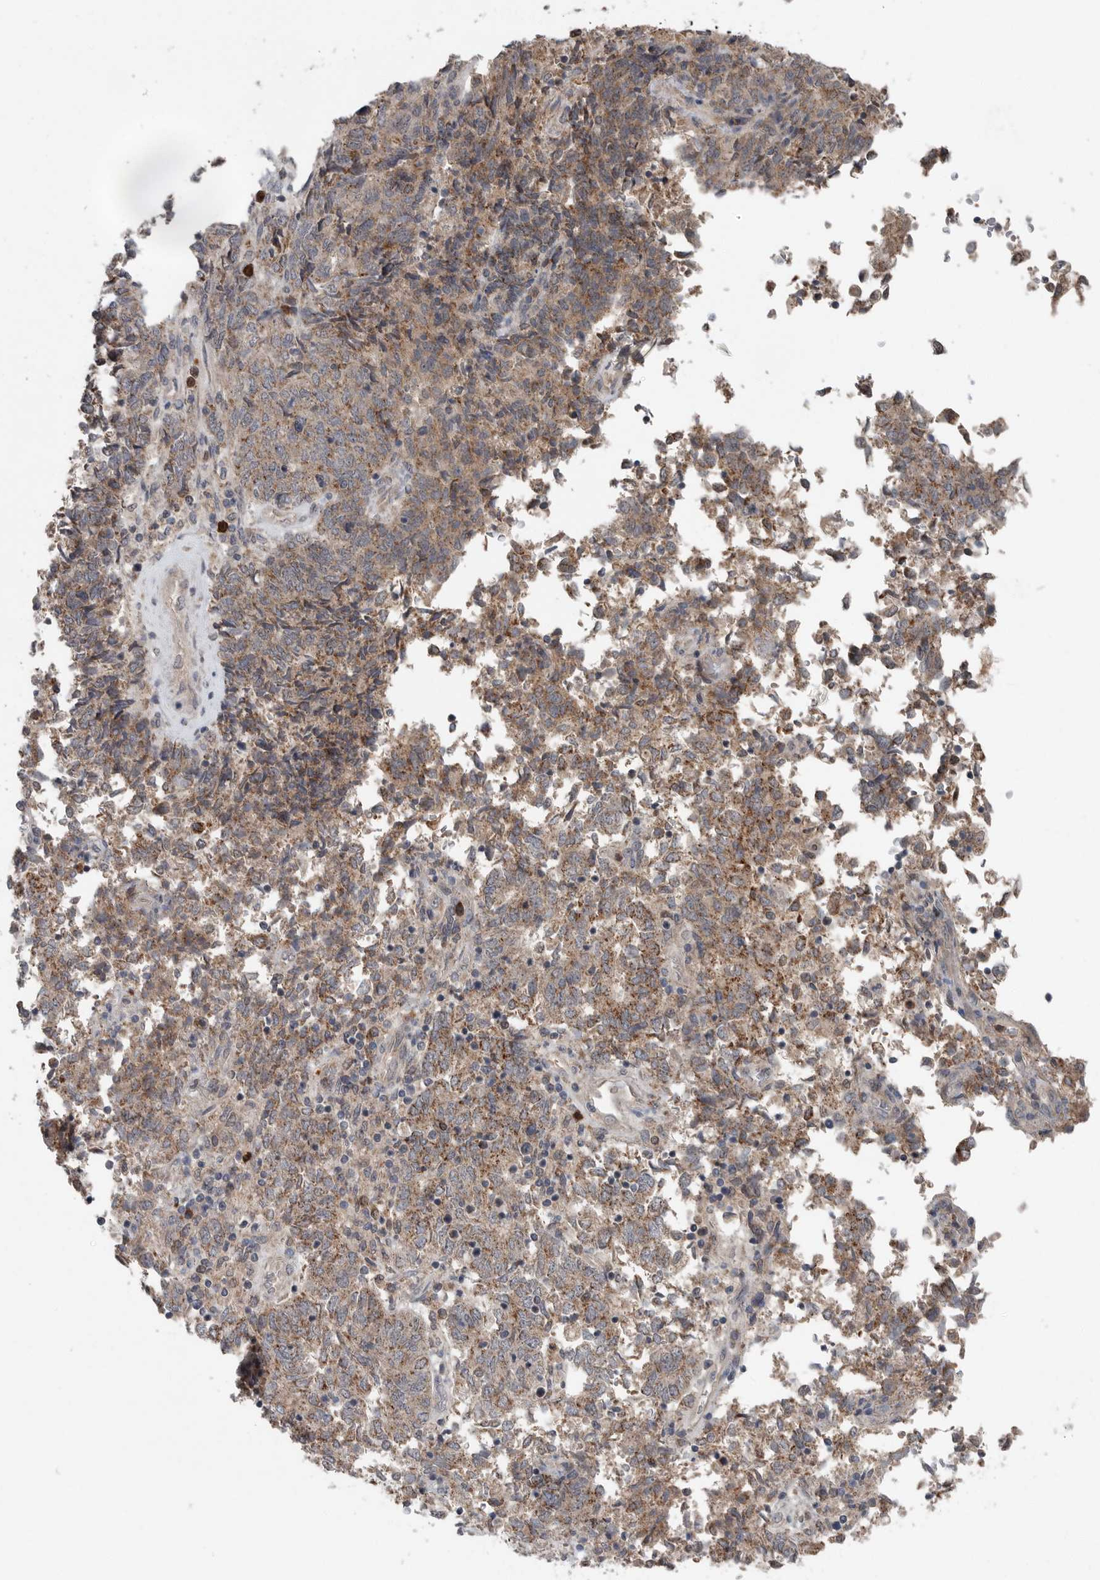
{"staining": {"intensity": "moderate", "quantity": ">75%", "location": "cytoplasmic/membranous"}, "tissue": "endometrial cancer", "cell_type": "Tumor cells", "image_type": "cancer", "snomed": [{"axis": "morphology", "description": "Adenocarcinoma, NOS"}, {"axis": "topography", "description": "Endometrium"}], "caption": "Protein positivity by IHC reveals moderate cytoplasmic/membranous staining in about >75% of tumor cells in endometrial cancer (adenocarcinoma). The protein of interest is stained brown, and the nuclei are stained in blue (DAB (3,3'-diaminobenzidine) IHC with brightfield microscopy, high magnification).", "gene": "SCP2", "patient": {"sex": "female", "age": 80}}